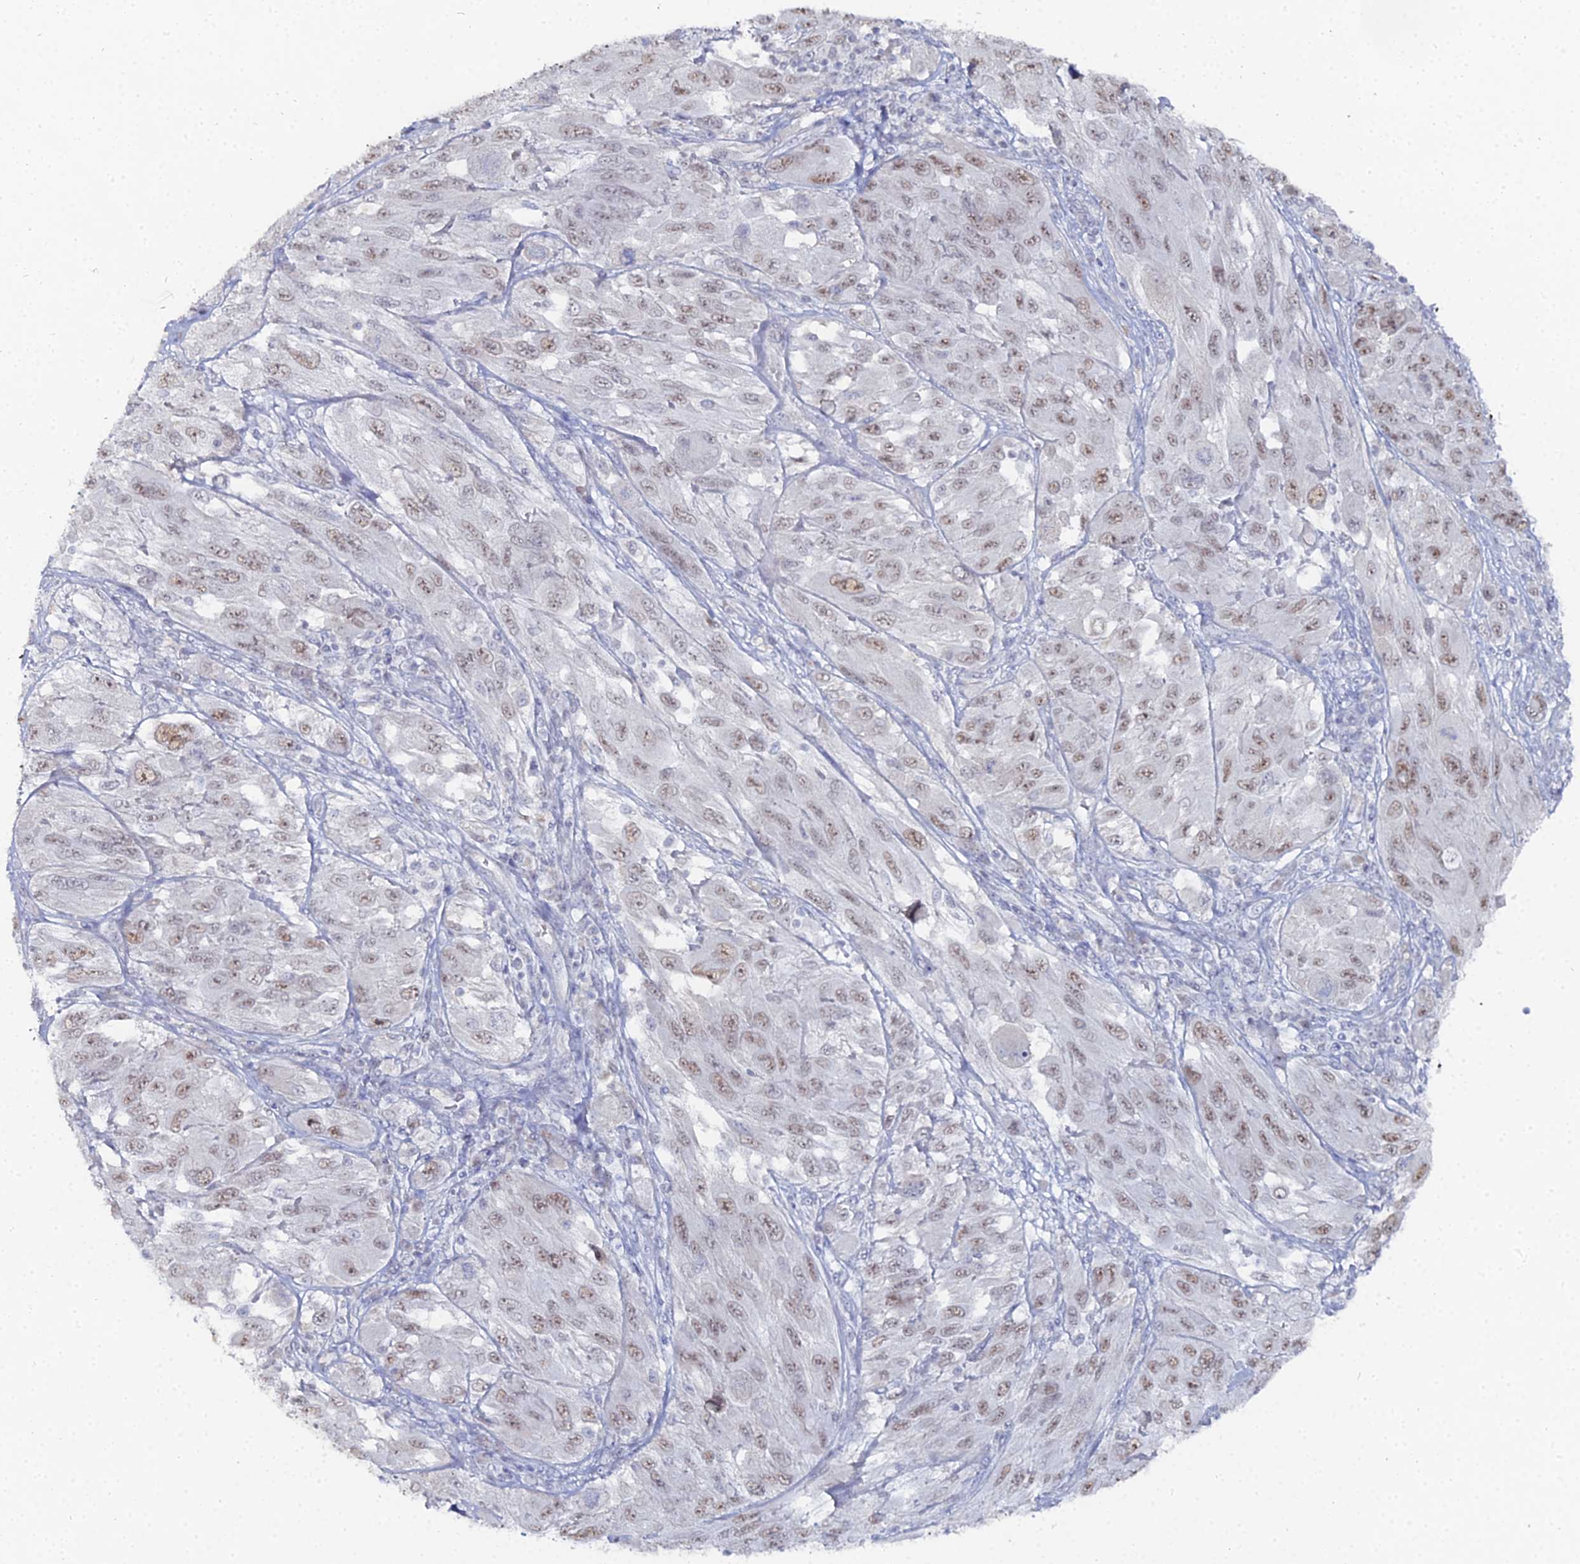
{"staining": {"intensity": "weak", "quantity": ">75%", "location": "nuclear"}, "tissue": "melanoma", "cell_type": "Tumor cells", "image_type": "cancer", "snomed": [{"axis": "morphology", "description": "Malignant melanoma, NOS"}, {"axis": "topography", "description": "Skin"}], "caption": "Malignant melanoma stained with a protein marker reveals weak staining in tumor cells.", "gene": "THAP4", "patient": {"sex": "female", "age": 91}}